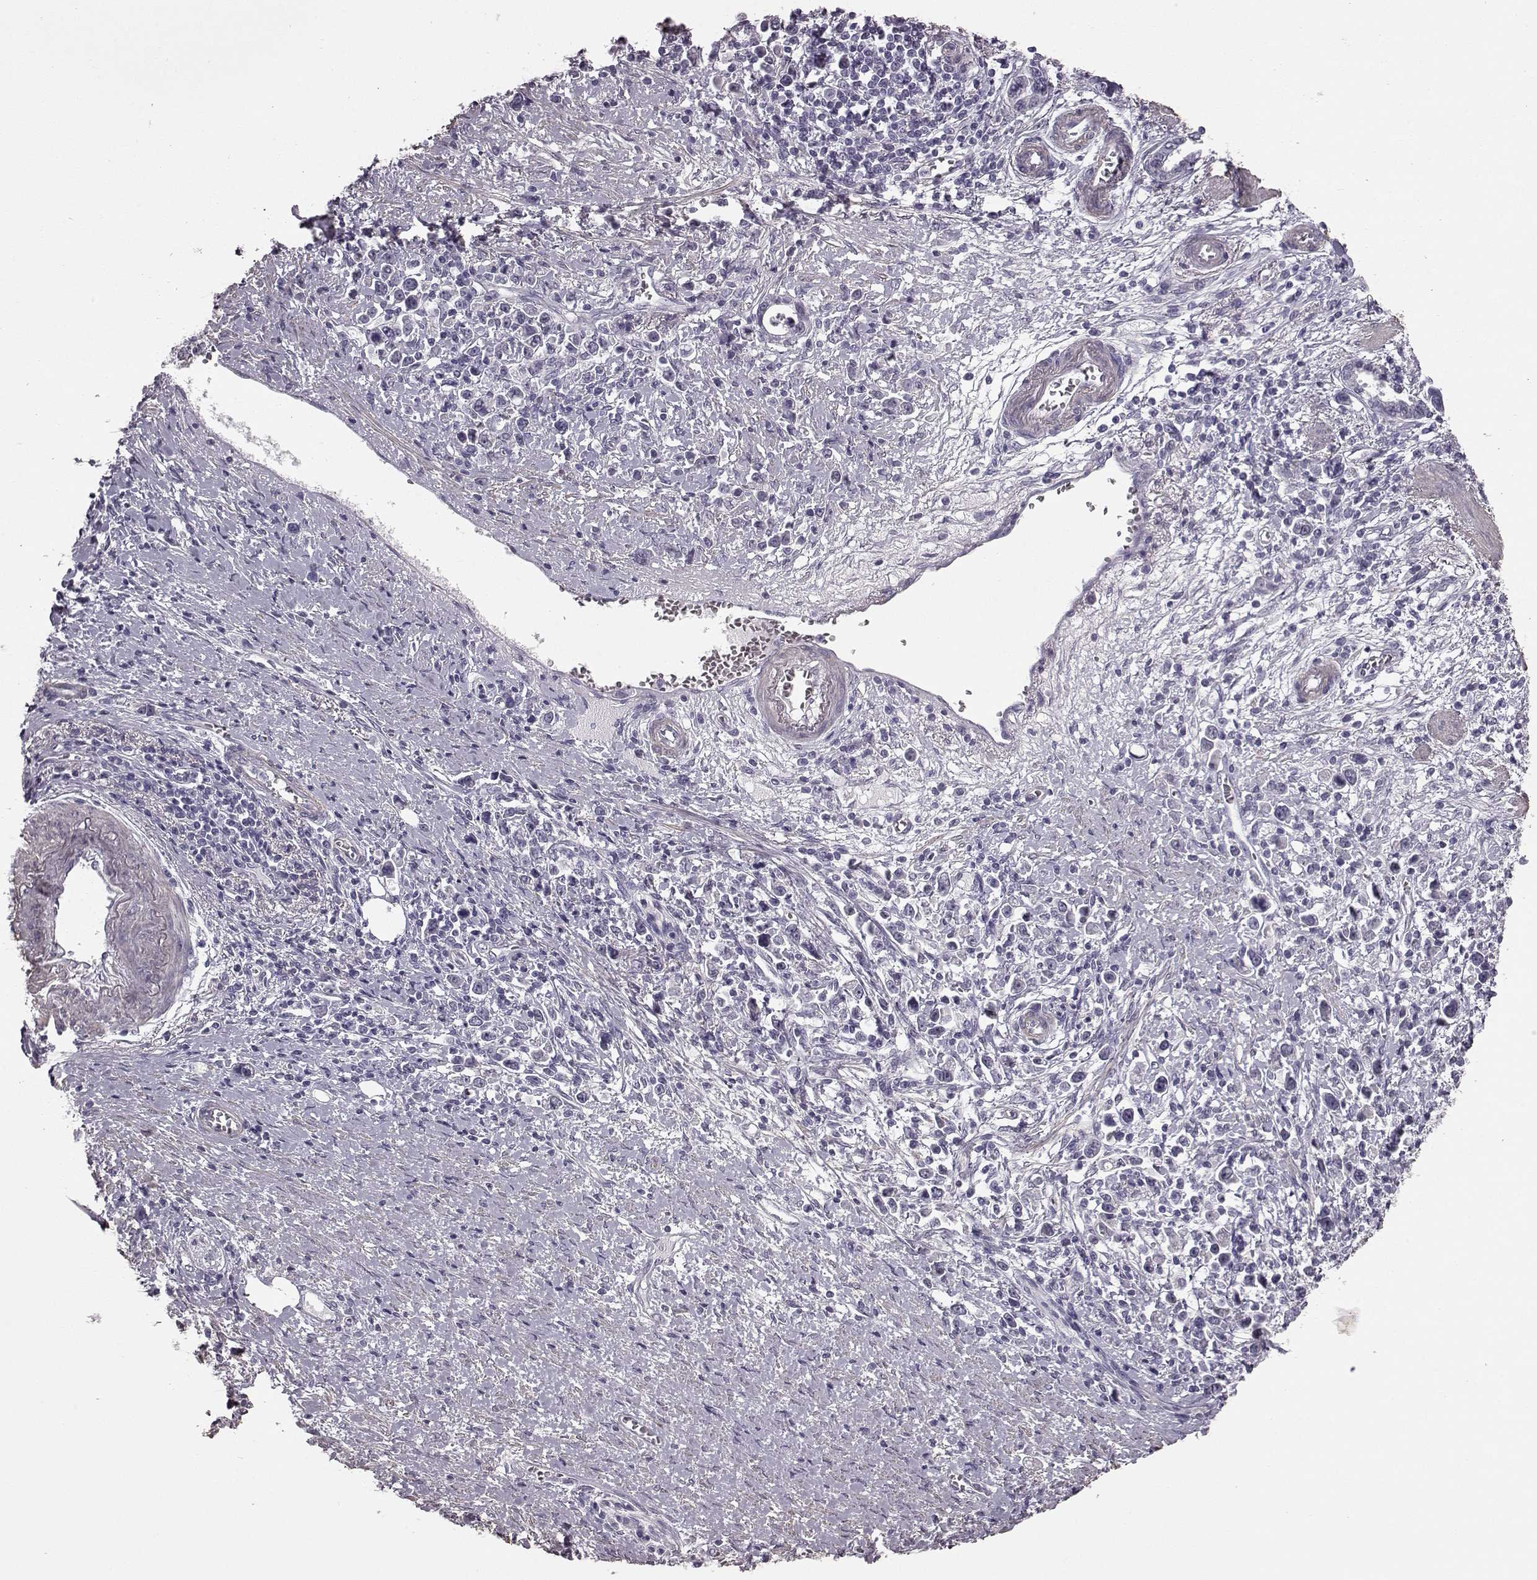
{"staining": {"intensity": "negative", "quantity": "none", "location": "none"}, "tissue": "stomach cancer", "cell_type": "Tumor cells", "image_type": "cancer", "snomed": [{"axis": "morphology", "description": "Adenocarcinoma, NOS"}, {"axis": "topography", "description": "Stomach"}], "caption": "Immunohistochemistry image of human stomach adenocarcinoma stained for a protein (brown), which displays no staining in tumor cells. (DAB (3,3'-diaminobenzidine) IHC, high magnification).", "gene": "SLCO3A1", "patient": {"sex": "male", "age": 63}}